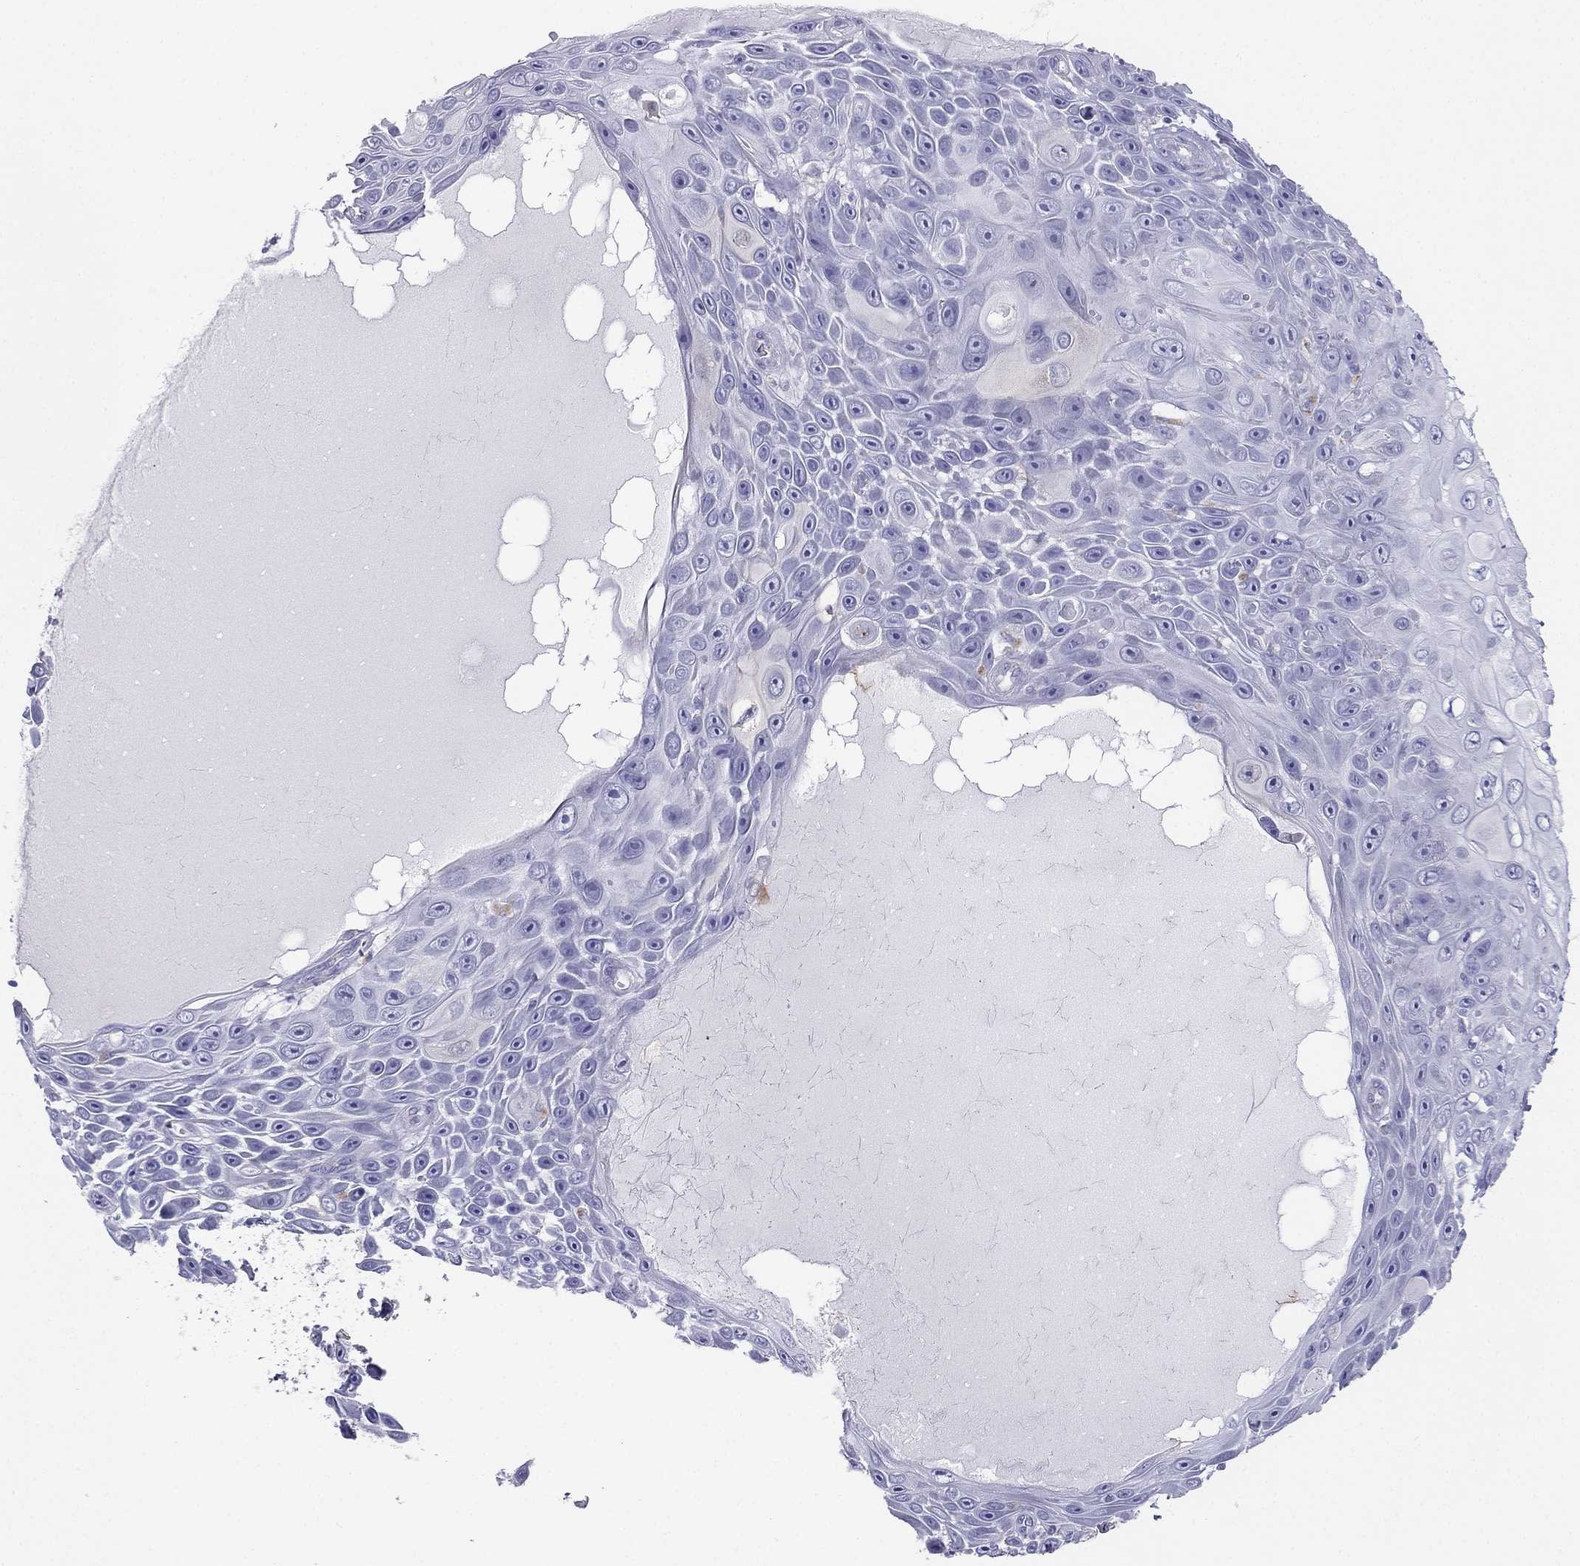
{"staining": {"intensity": "negative", "quantity": "none", "location": "none"}, "tissue": "skin cancer", "cell_type": "Tumor cells", "image_type": "cancer", "snomed": [{"axis": "morphology", "description": "Squamous cell carcinoma, NOS"}, {"axis": "topography", "description": "Skin"}], "caption": "This is an IHC histopathology image of human skin squamous cell carcinoma. There is no expression in tumor cells.", "gene": "ALOXE3", "patient": {"sex": "male", "age": 82}}